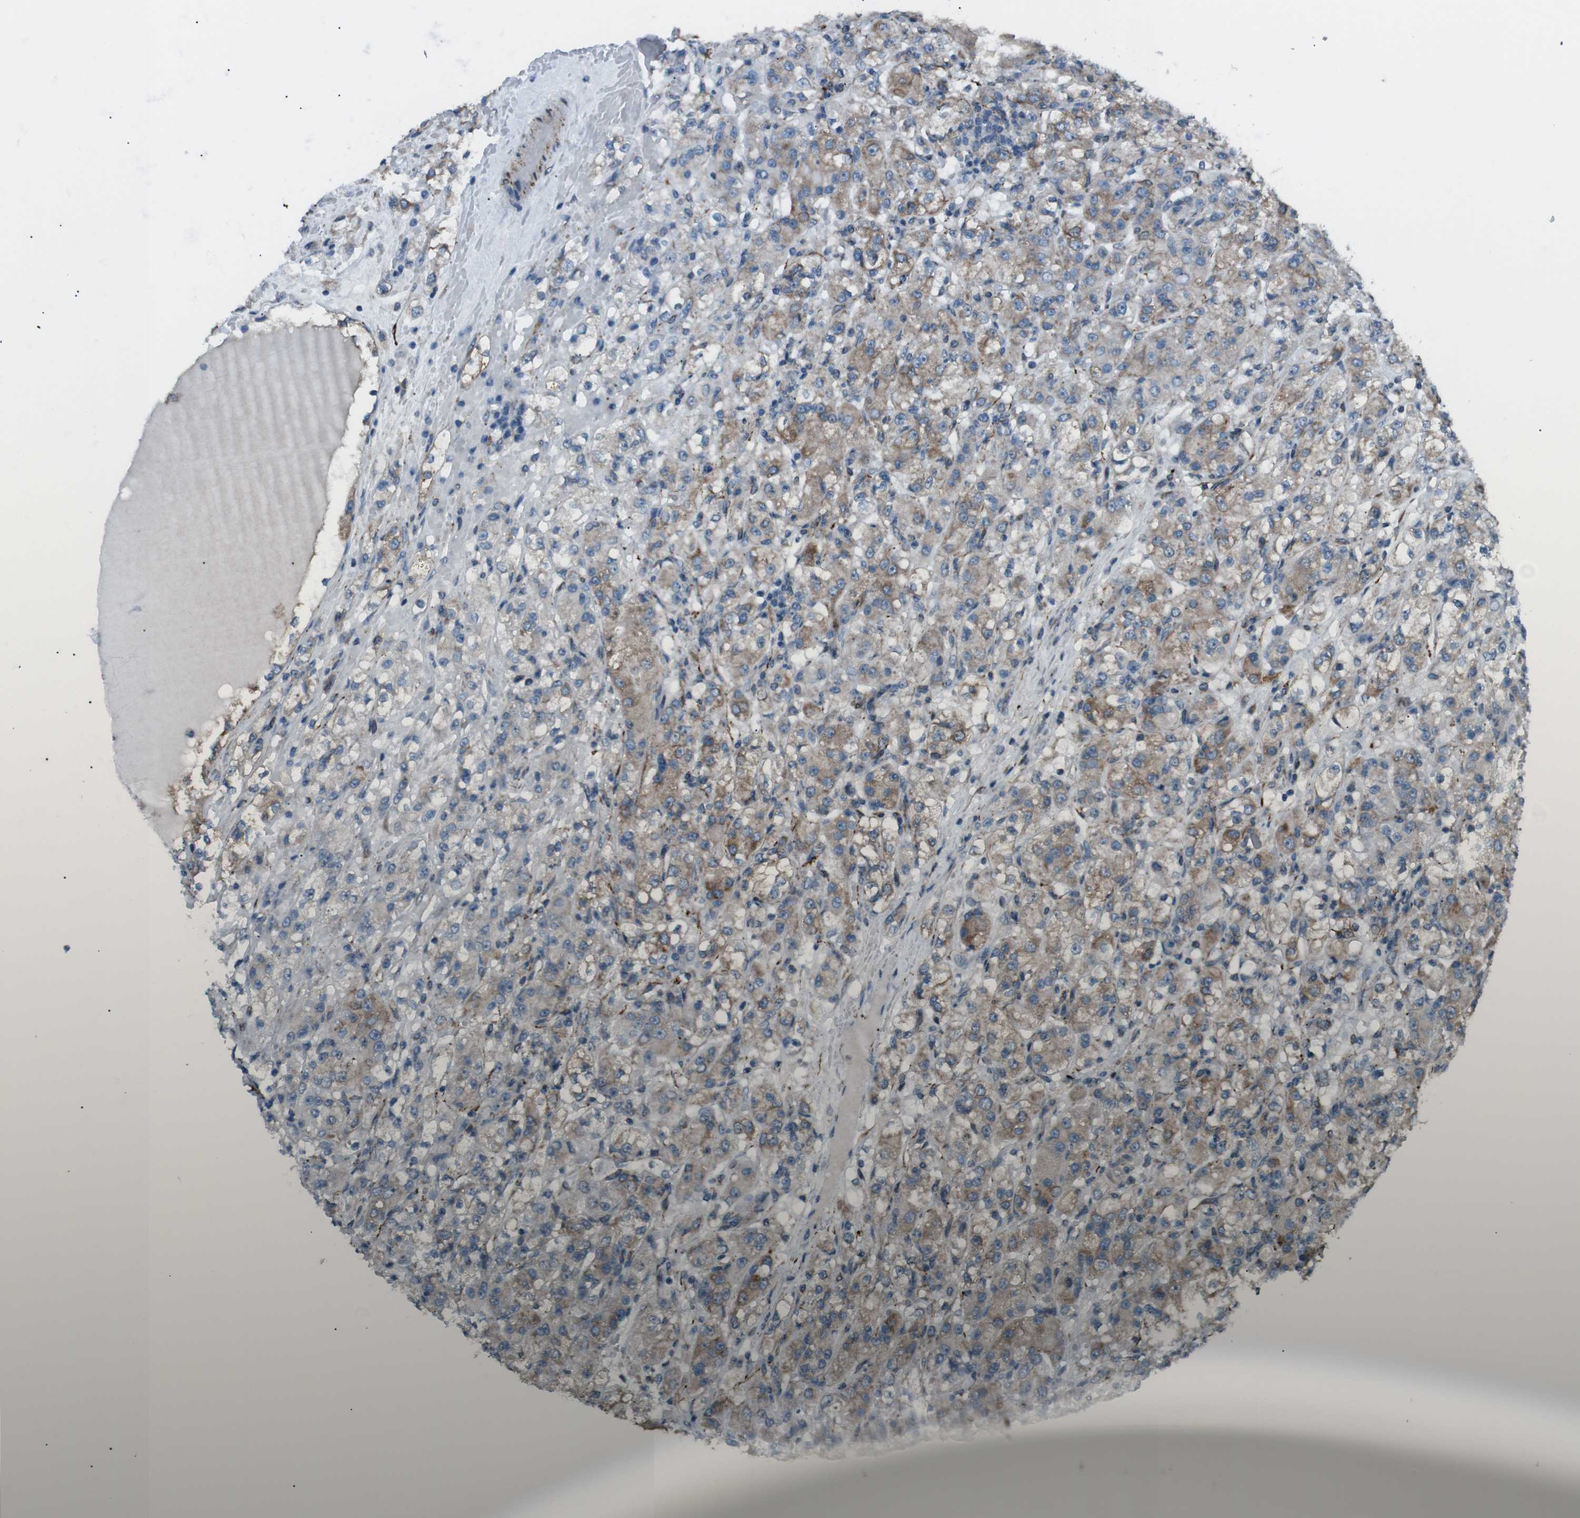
{"staining": {"intensity": "weak", "quantity": ">75%", "location": "cytoplasmic/membranous"}, "tissue": "renal cancer", "cell_type": "Tumor cells", "image_type": "cancer", "snomed": [{"axis": "morphology", "description": "Normal tissue, NOS"}, {"axis": "morphology", "description": "Adenocarcinoma, NOS"}, {"axis": "topography", "description": "Kidney"}], "caption": "Renal cancer (adenocarcinoma) tissue displays weak cytoplasmic/membranous positivity in approximately >75% of tumor cells, visualized by immunohistochemistry.", "gene": "LNPK", "patient": {"sex": "male", "age": 61}}